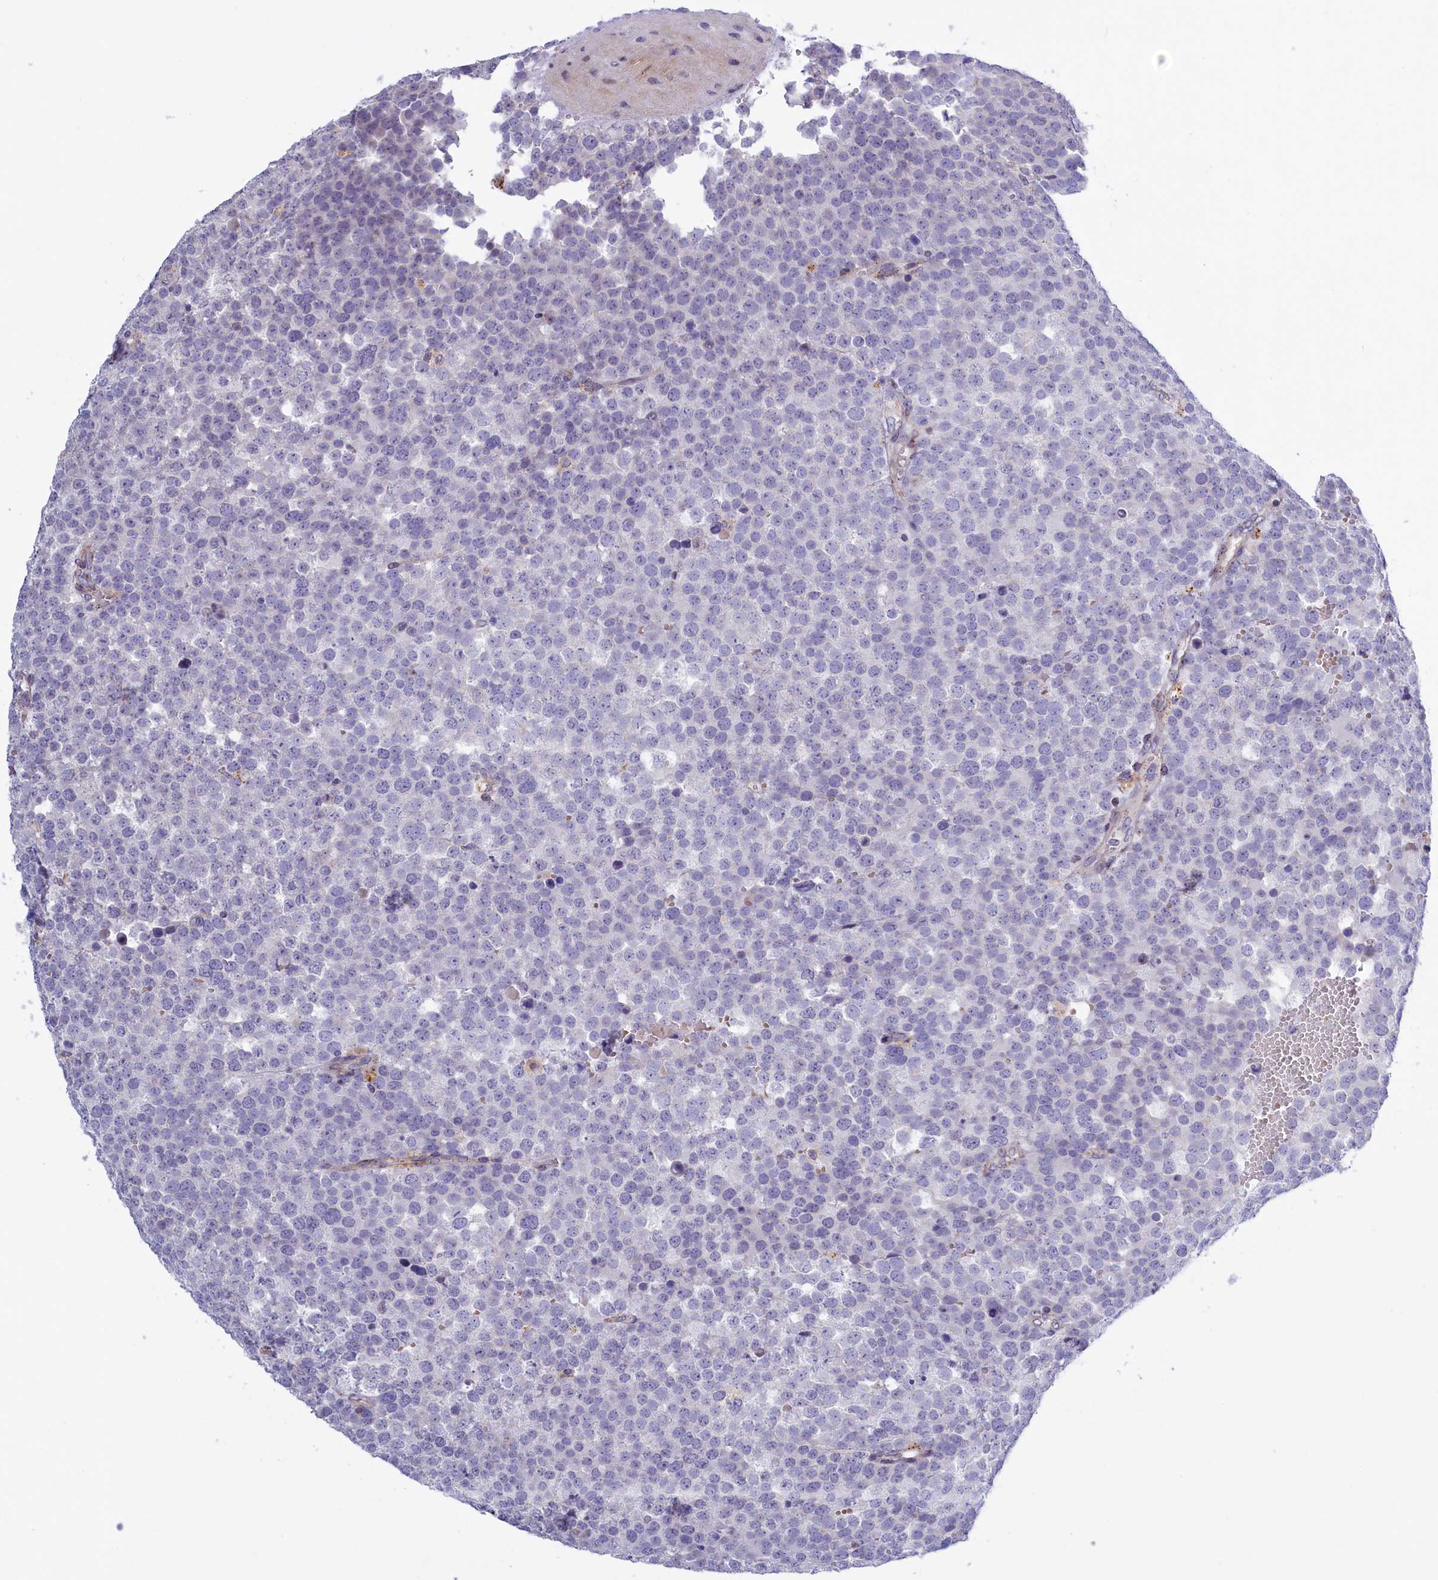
{"staining": {"intensity": "negative", "quantity": "none", "location": "none"}, "tissue": "testis cancer", "cell_type": "Tumor cells", "image_type": "cancer", "snomed": [{"axis": "morphology", "description": "Seminoma, NOS"}, {"axis": "topography", "description": "Testis"}], "caption": "This is a photomicrograph of immunohistochemistry (IHC) staining of testis cancer (seminoma), which shows no expression in tumor cells.", "gene": "HYKK", "patient": {"sex": "male", "age": 71}}